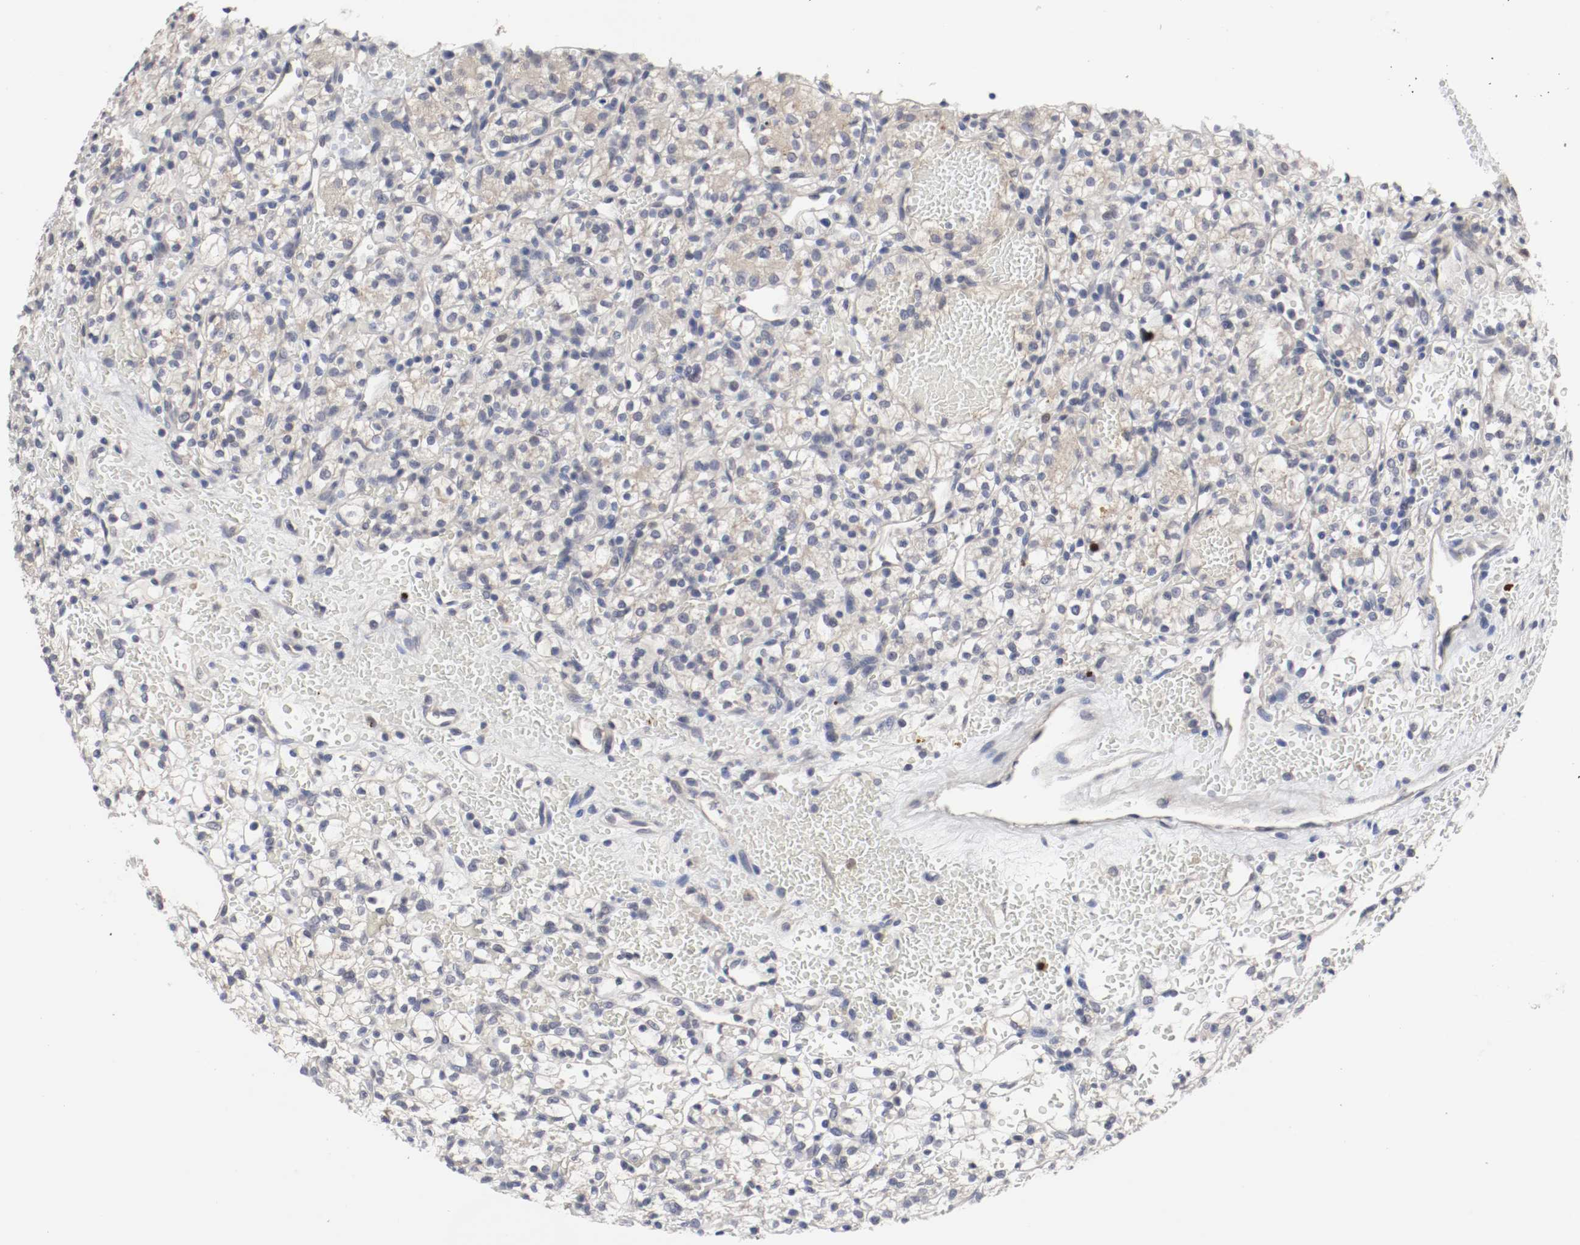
{"staining": {"intensity": "negative", "quantity": "none", "location": "none"}, "tissue": "renal cancer", "cell_type": "Tumor cells", "image_type": "cancer", "snomed": [{"axis": "morphology", "description": "Adenocarcinoma, NOS"}, {"axis": "topography", "description": "Kidney"}], "caption": "DAB immunohistochemical staining of human renal adenocarcinoma reveals no significant positivity in tumor cells.", "gene": "CEBPE", "patient": {"sex": "female", "age": 60}}